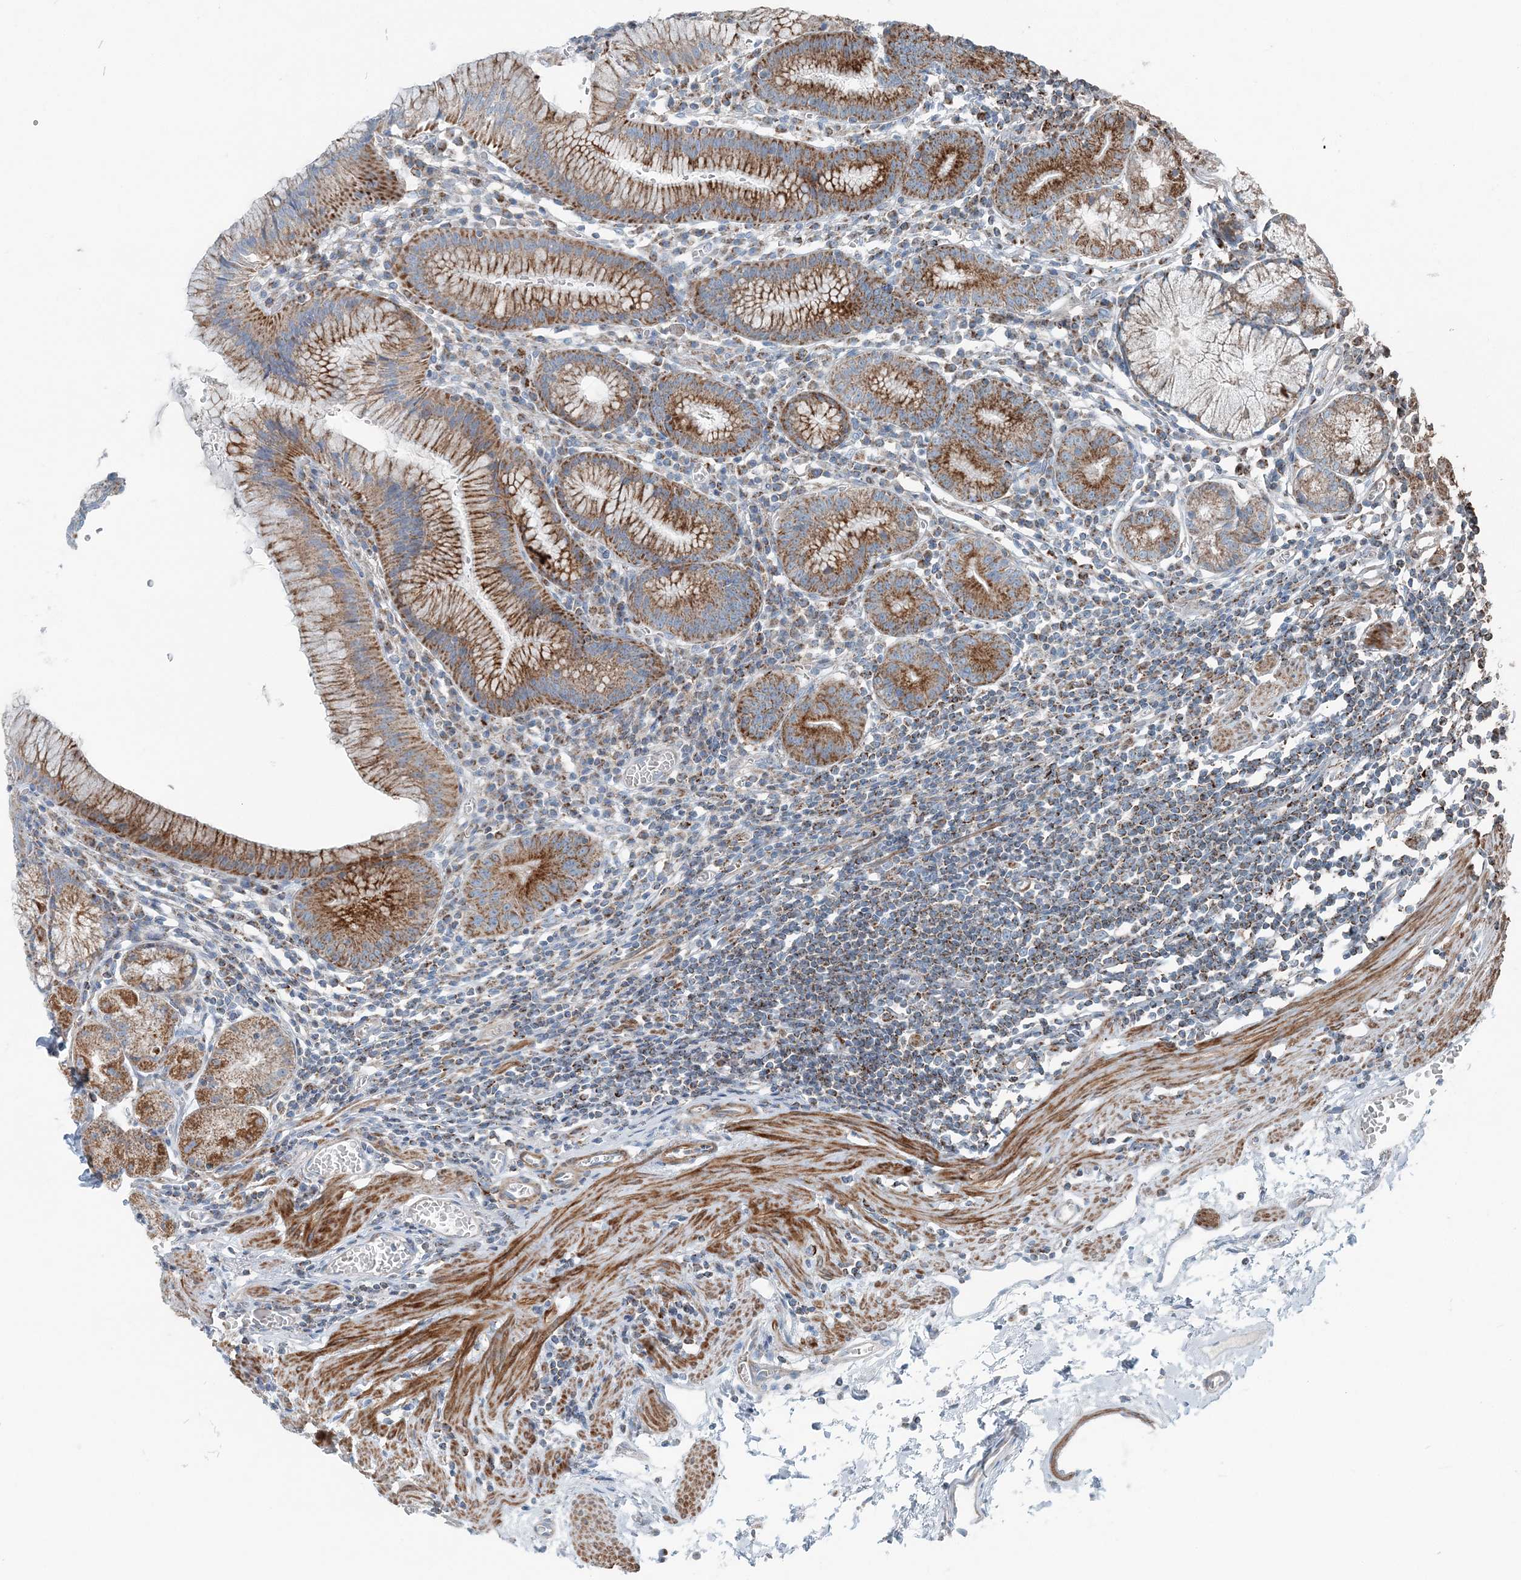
{"staining": {"intensity": "strong", "quantity": "25%-75%", "location": "cytoplasmic/membranous"}, "tissue": "stomach", "cell_type": "Glandular cells", "image_type": "normal", "snomed": [{"axis": "morphology", "description": "Normal tissue, NOS"}, {"axis": "topography", "description": "Stomach"}], "caption": "This image shows benign stomach stained with IHC to label a protein in brown. The cytoplasmic/membranous of glandular cells show strong positivity for the protein. Nuclei are counter-stained blue.", "gene": "INTU", "patient": {"sex": "male", "age": 55}}